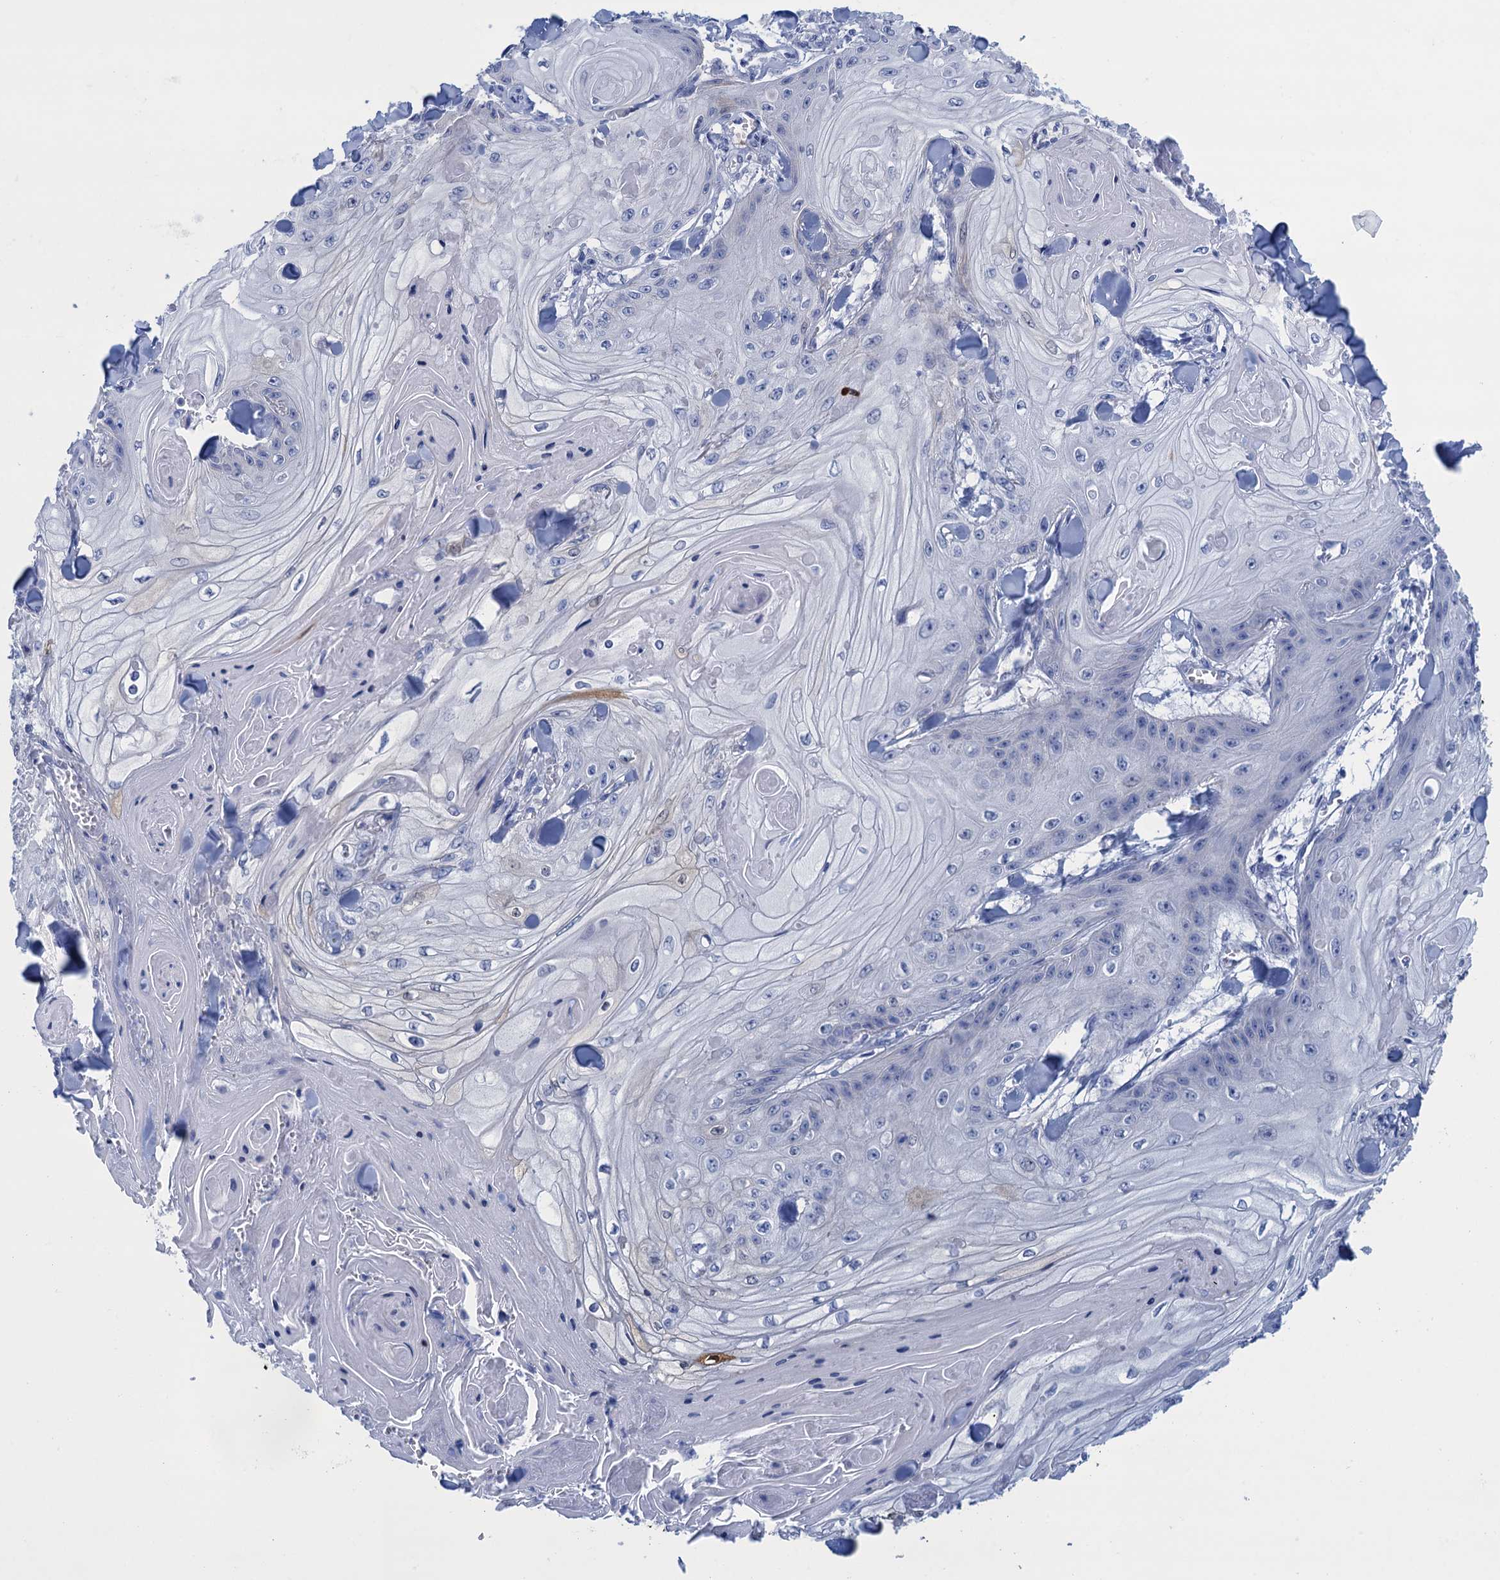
{"staining": {"intensity": "negative", "quantity": "none", "location": "none"}, "tissue": "skin cancer", "cell_type": "Tumor cells", "image_type": "cancer", "snomed": [{"axis": "morphology", "description": "Squamous cell carcinoma, NOS"}, {"axis": "topography", "description": "Skin"}], "caption": "IHC of skin squamous cell carcinoma demonstrates no staining in tumor cells.", "gene": "CALML5", "patient": {"sex": "male", "age": 74}}